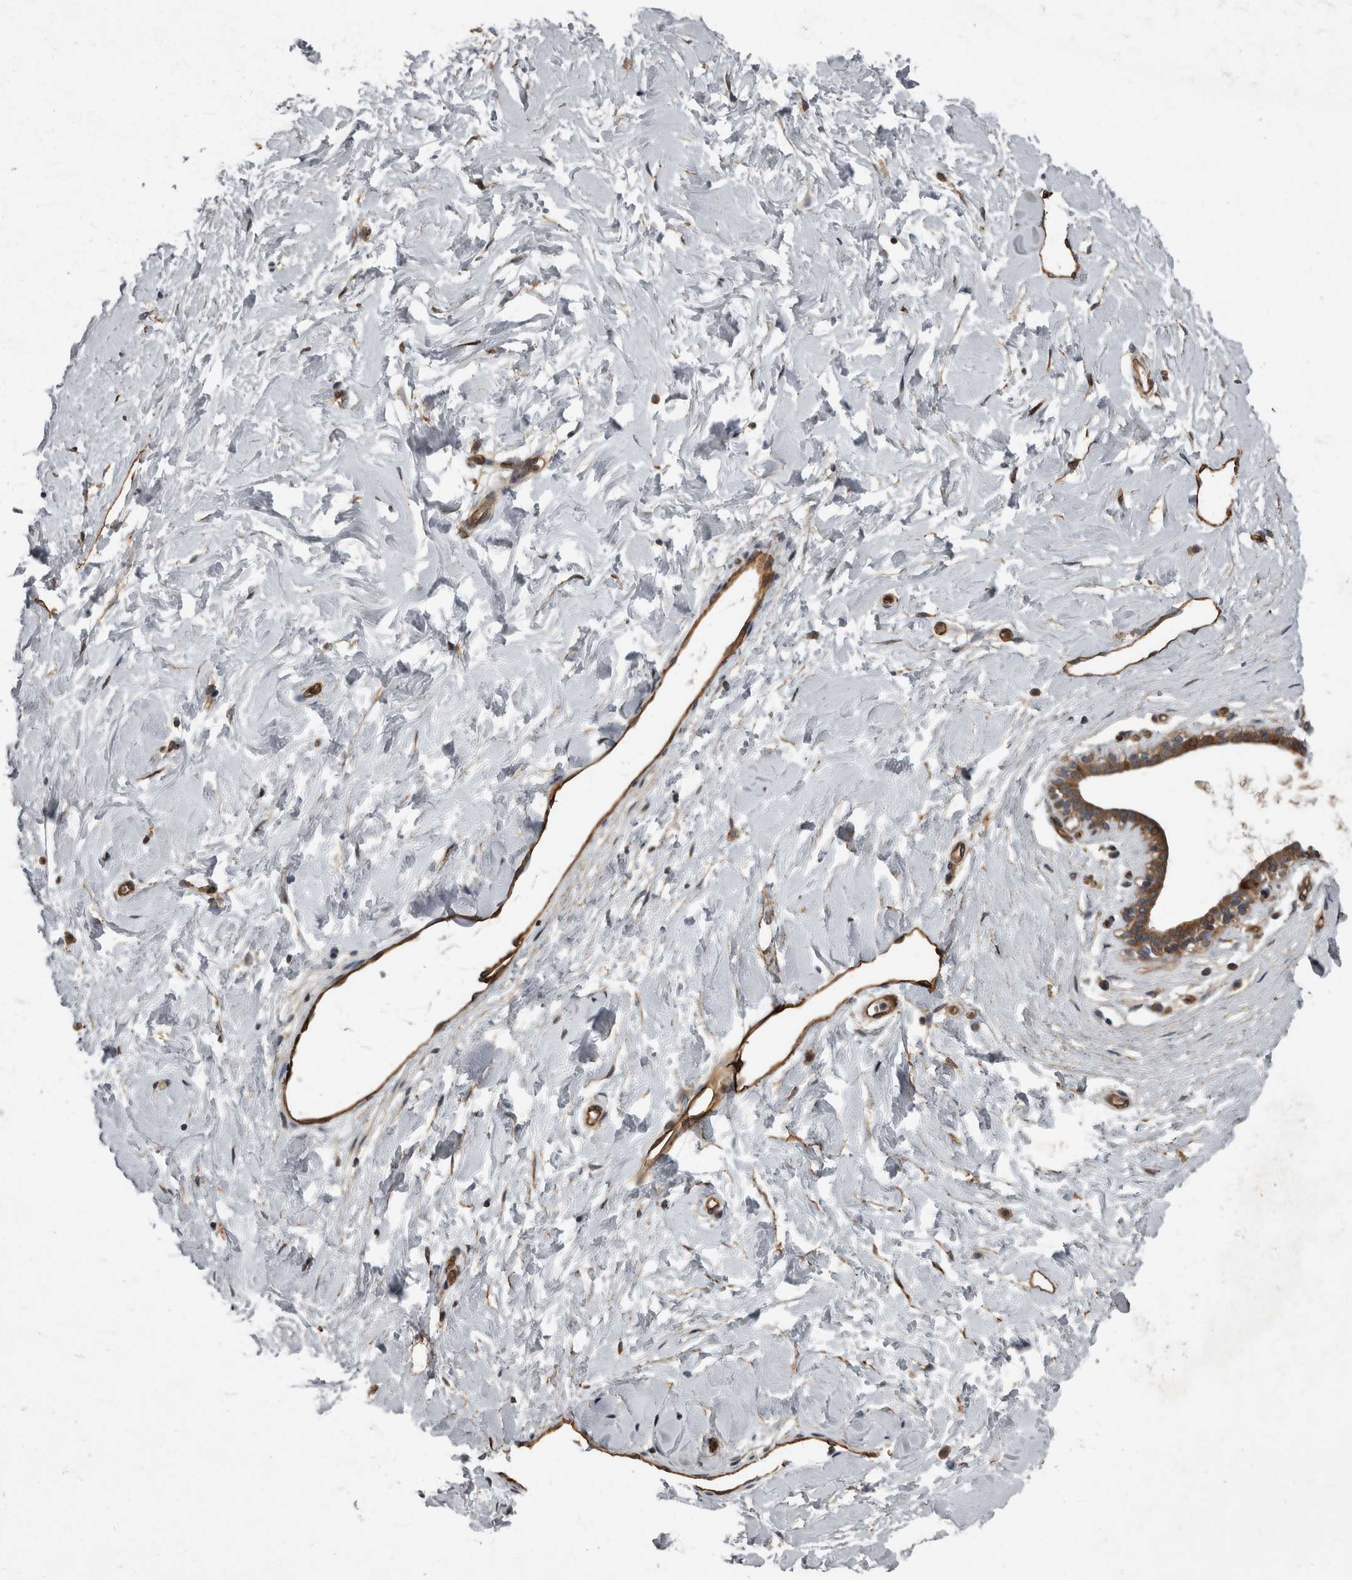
{"staining": {"intensity": "strong", "quantity": ">75%", "location": "cytoplasmic/membranous"}, "tissue": "breast", "cell_type": "Adipocytes", "image_type": "normal", "snomed": [{"axis": "morphology", "description": "Normal tissue, NOS"}, {"axis": "morphology", "description": "Adenoma, NOS"}, {"axis": "topography", "description": "Breast"}], "caption": "A high-resolution photomicrograph shows immunohistochemistry staining of unremarkable breast, which shows strong cytoplasmic/membranous expression in about >75% of adipocytes. (DAB IHC, brown staining for protein, blue staining for nuclei).", "gene": "VEGFD", "patient": {"sex": "female", "age": 23}}